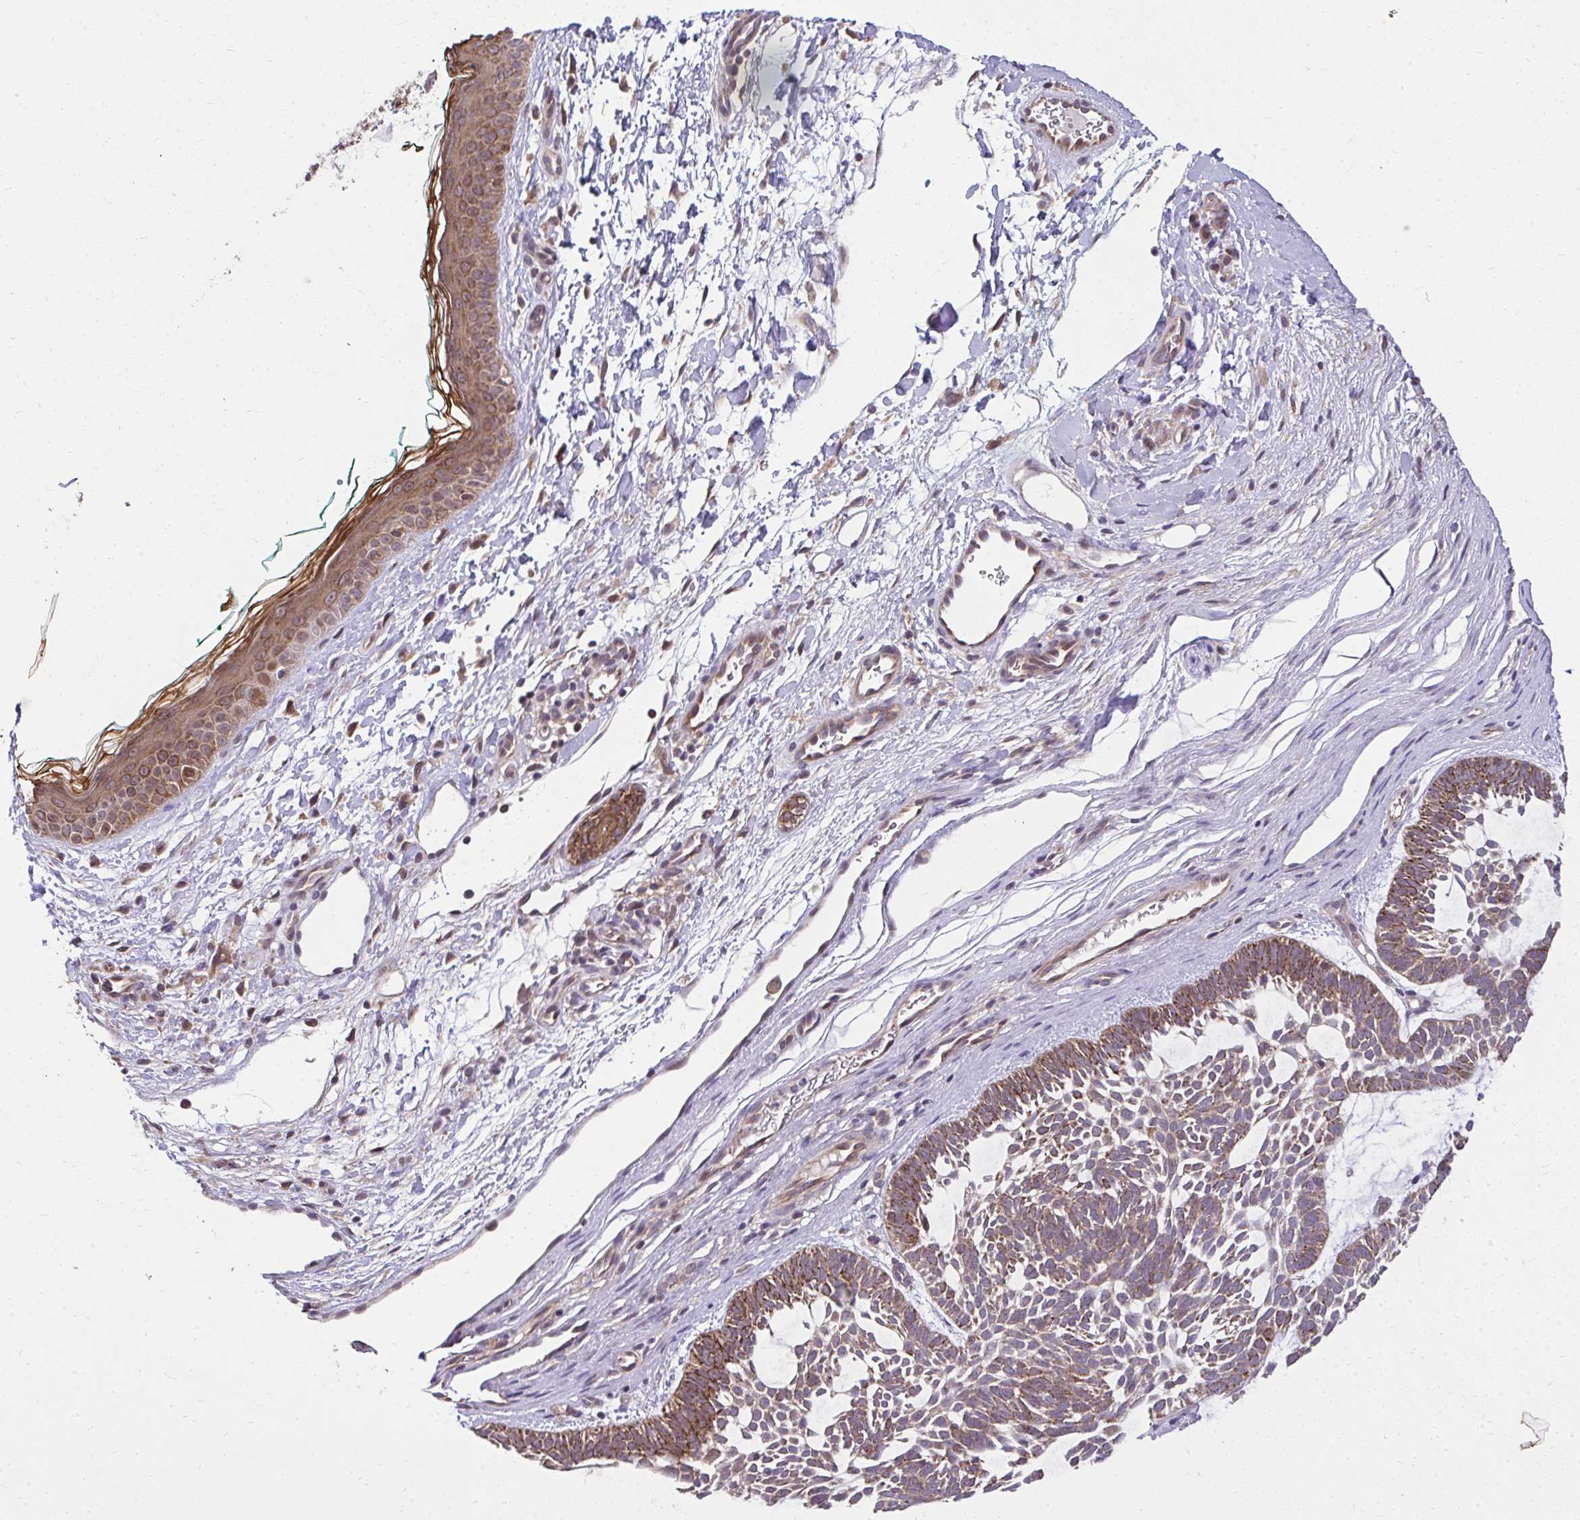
{"staining": {"intensity": "strong", "quantity": ">75%", "location": "cytoplasmic/membranous"}, "tissue": "skin cancer", "cell_type": "Tumor cells", "image_type": "cancer", "snomed": [{"axis": "morphology", "description": "Basal cell carcinoma"}, {"axis": "topography", "description": "Skin"}, {"axis": "topography", "description": "Skin of face"}], "caption": "Protein staining of basal cell carcinoma (skin) tissue exhibits strong cytoplasmic/membranous positivity in about >75% of tumor cells.", "gene": "RDH14", "patient": {"sex": "male", "age": 83}}